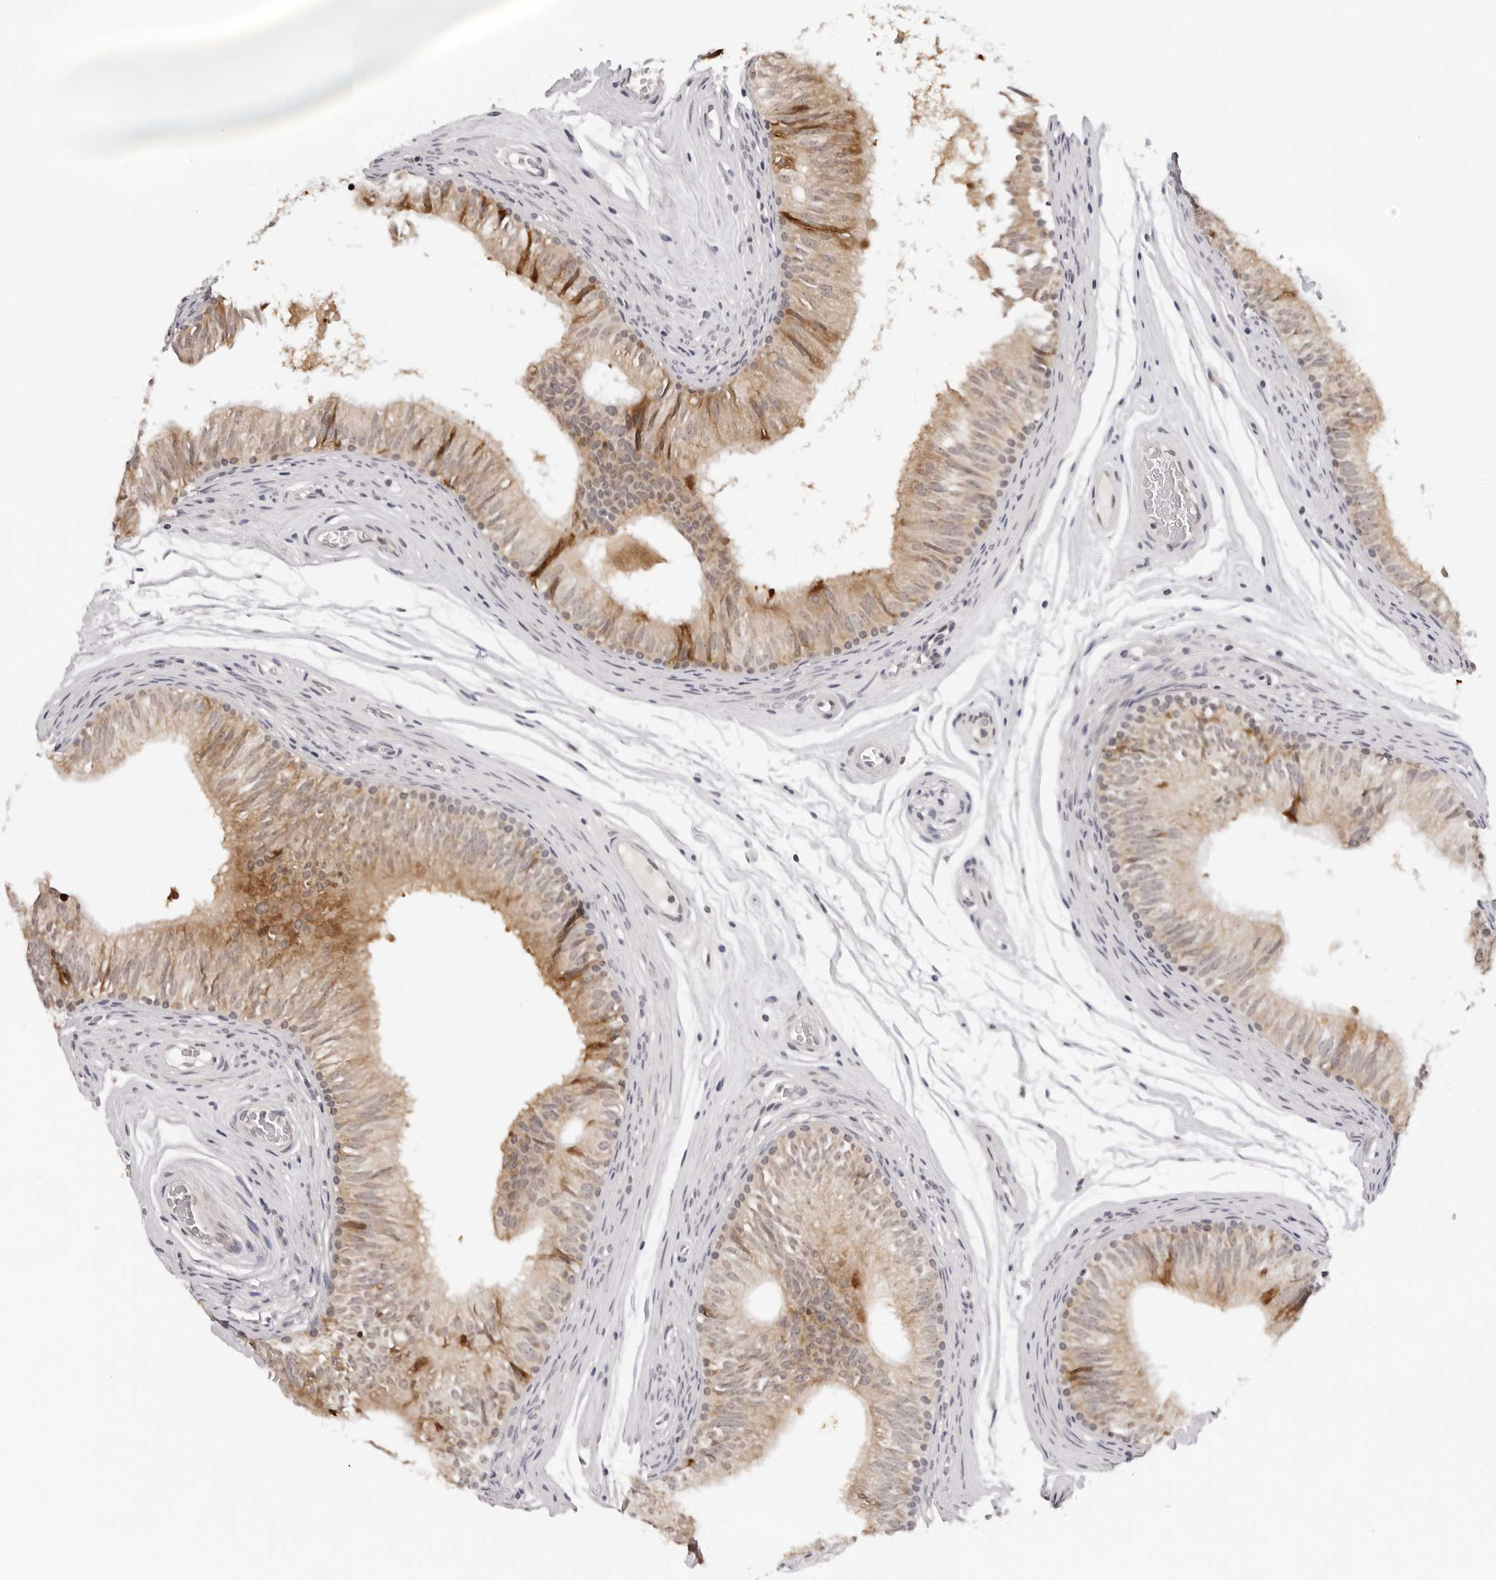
{"staining": {"intensity": "moderate", "quantity": ">75%", "location": "cytoplasmic/membranous"}, "tissue": "epididymis", "cell_type": "Glandular cells", "image_type": "normal", "snomed": [{"axis": "morphology", "description": "Normal tissue, NOS"}, {"axis": "topography", "description": "Epididymis"}], "caption": "Immunohistochemical staining of benign human epididymis exhibits medium levels of moderate cytoplasmic/membranous staining in approximately >75% of glandular cells.", "gene": "IL17RA", "patient": {"sex": "male", "age": 36}}